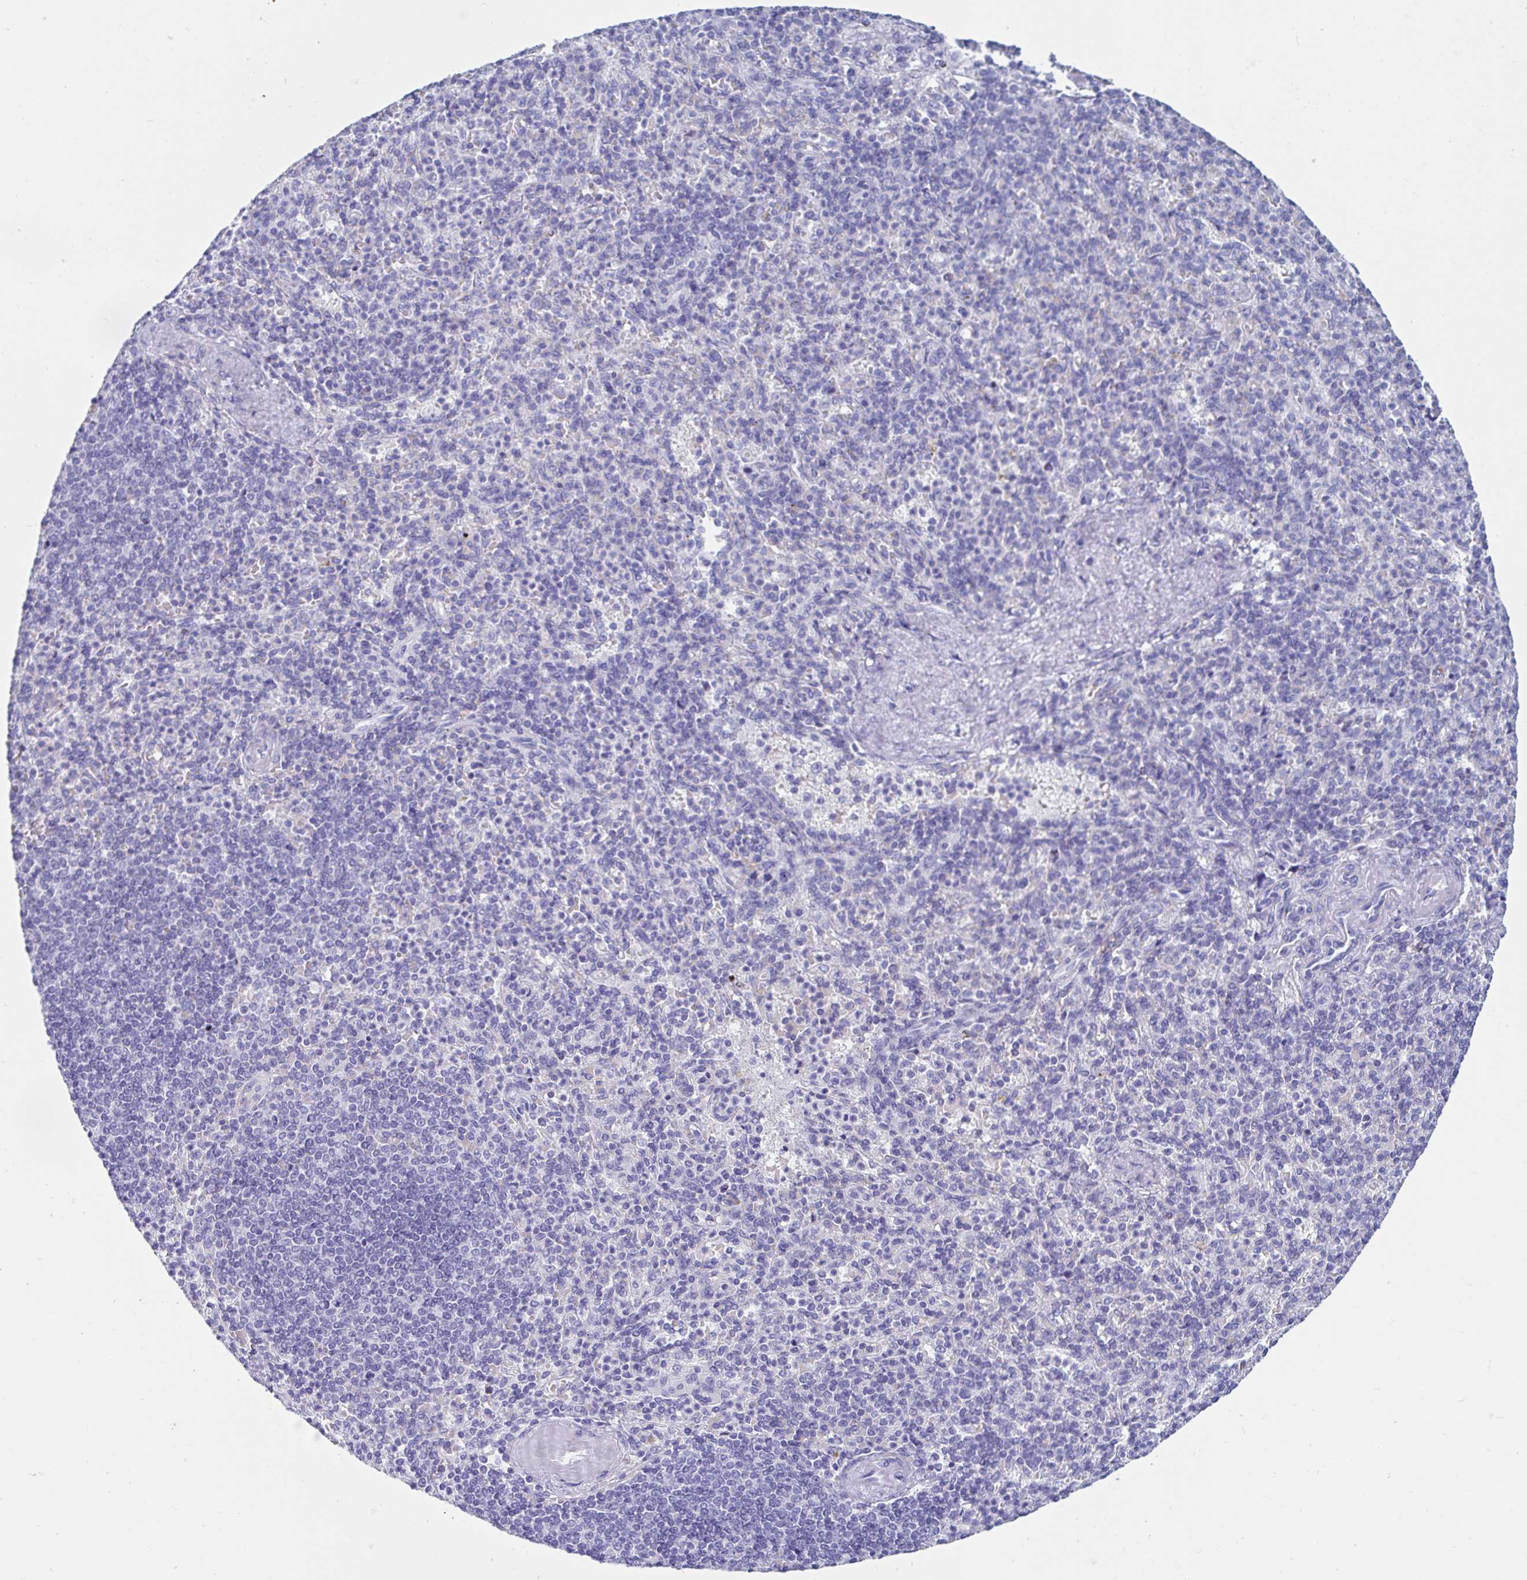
{"staining": {"intensity": "negative", "quantity": "none", "location": "none"}, "tissue": "spleen", "cell_type": "Cells in red pulp", "image_type": "normal", "snomed": [{"axis": "morphology", "description": "Normal tissue, NOS"}, {"axis": "topography", "description": "Spleen"}], "caption": "The immunohistochemistry micrograph has no significant expression in cells in red pulp of spleen. Brightfield microscopy of immunohistochemistry (IHC) stained with DAB (3,3'-diaminobenzidine) (brown) and hematoxylin (blue), captured at high magnification.", "gene": "ZPBP2", "patient": {"sex": "female", "age": 74}}